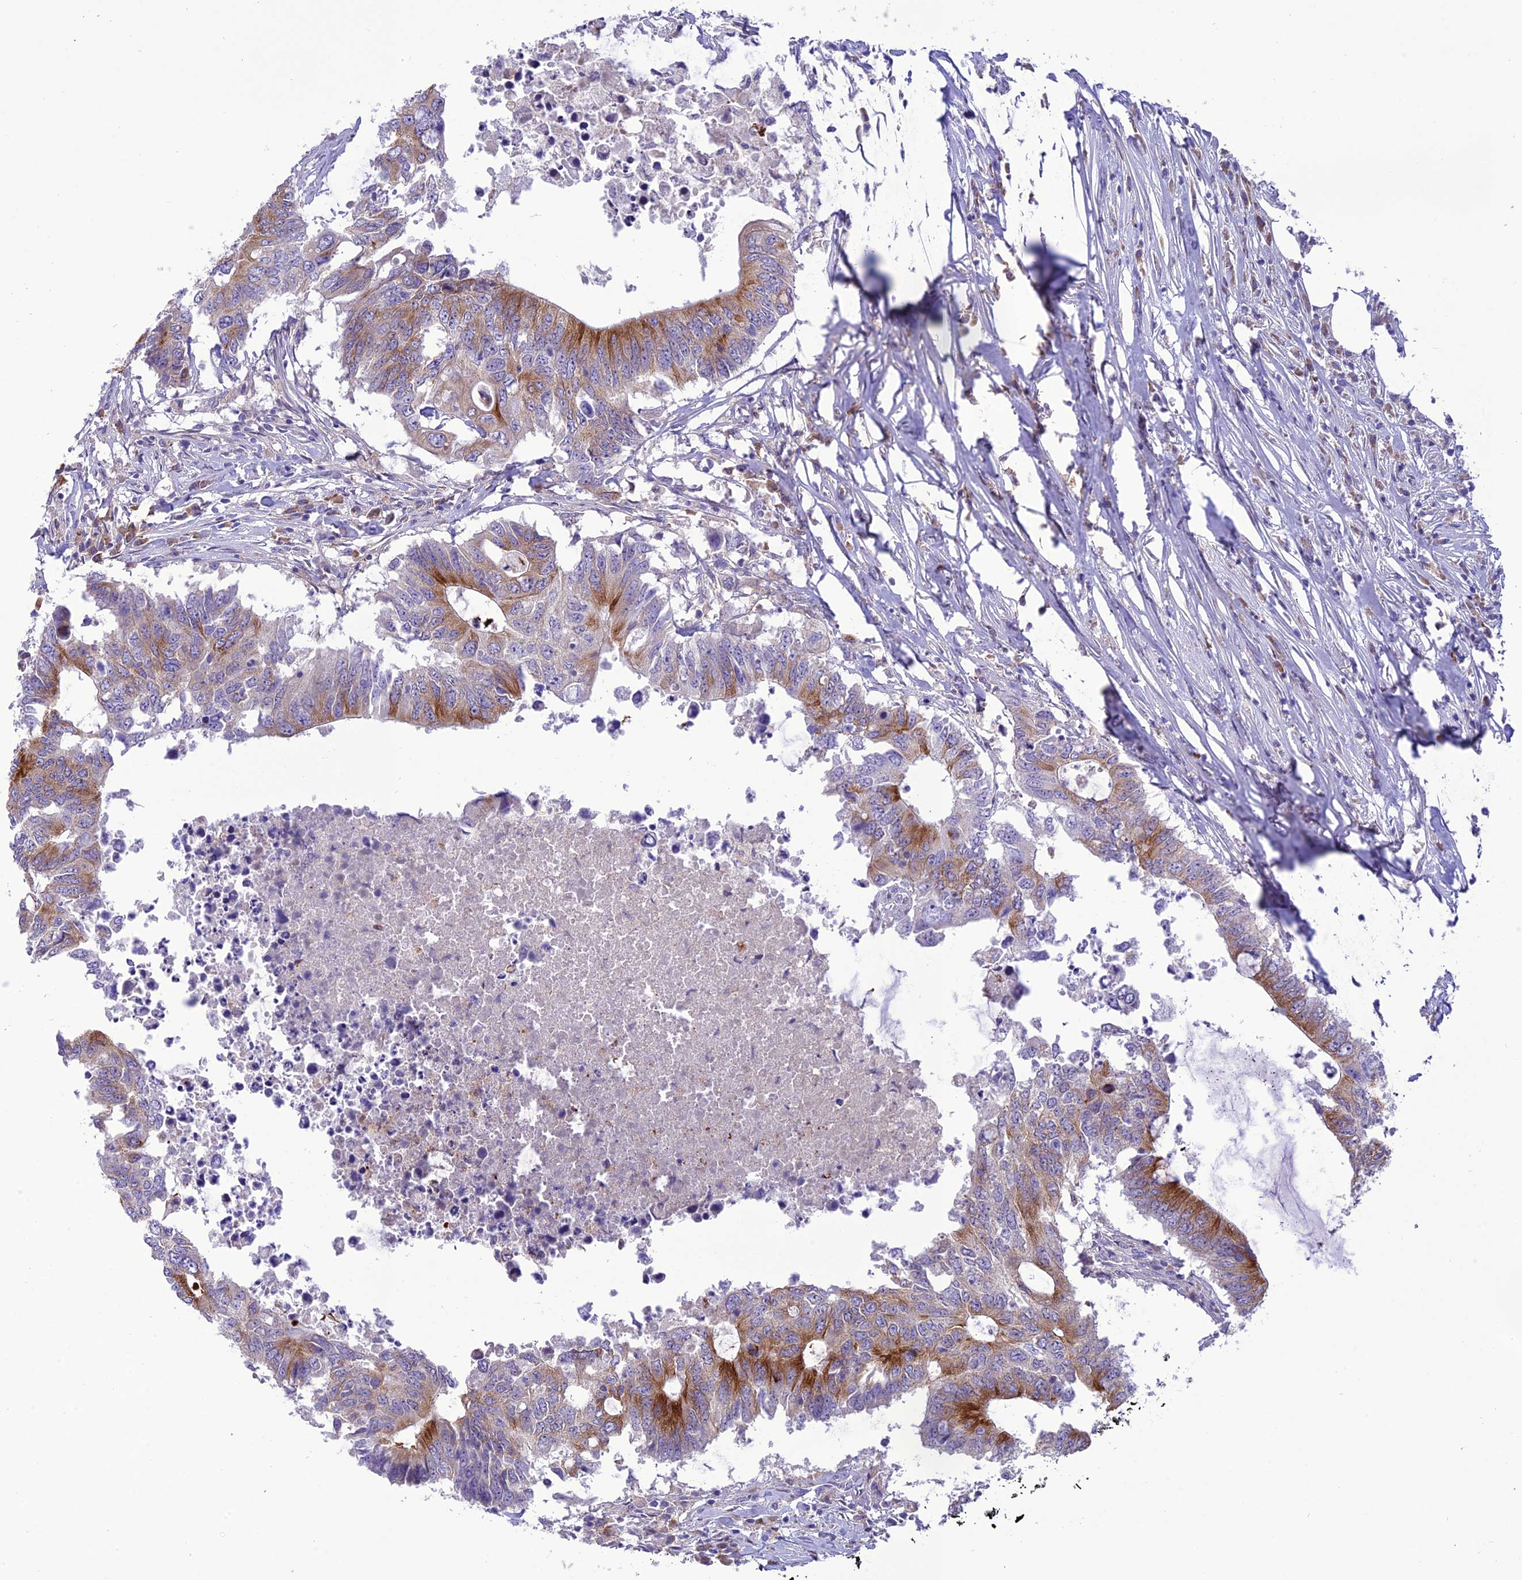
{"staining": {"intensity": "moderate", "quantity": "25%-75%", "location": "cytoplasmic/membranous"}, "tissue": "colorectal cancer", "cell_type": "Tumor cells", "image_type": "cancer", "snomed": [{"axis": "morphology", "description": "Adenocarcinoma, NOS"}, {"axis": "topography", "description": "Colon"}], "caption": "Brown immunohistochemical staining in human colorectal cancer demonstrates moderate cytoplasmic/membranous staining in about 25%-75% of tumor cells.", "gene": "JMY", "patient": {"sex": "male", "age": 71}}